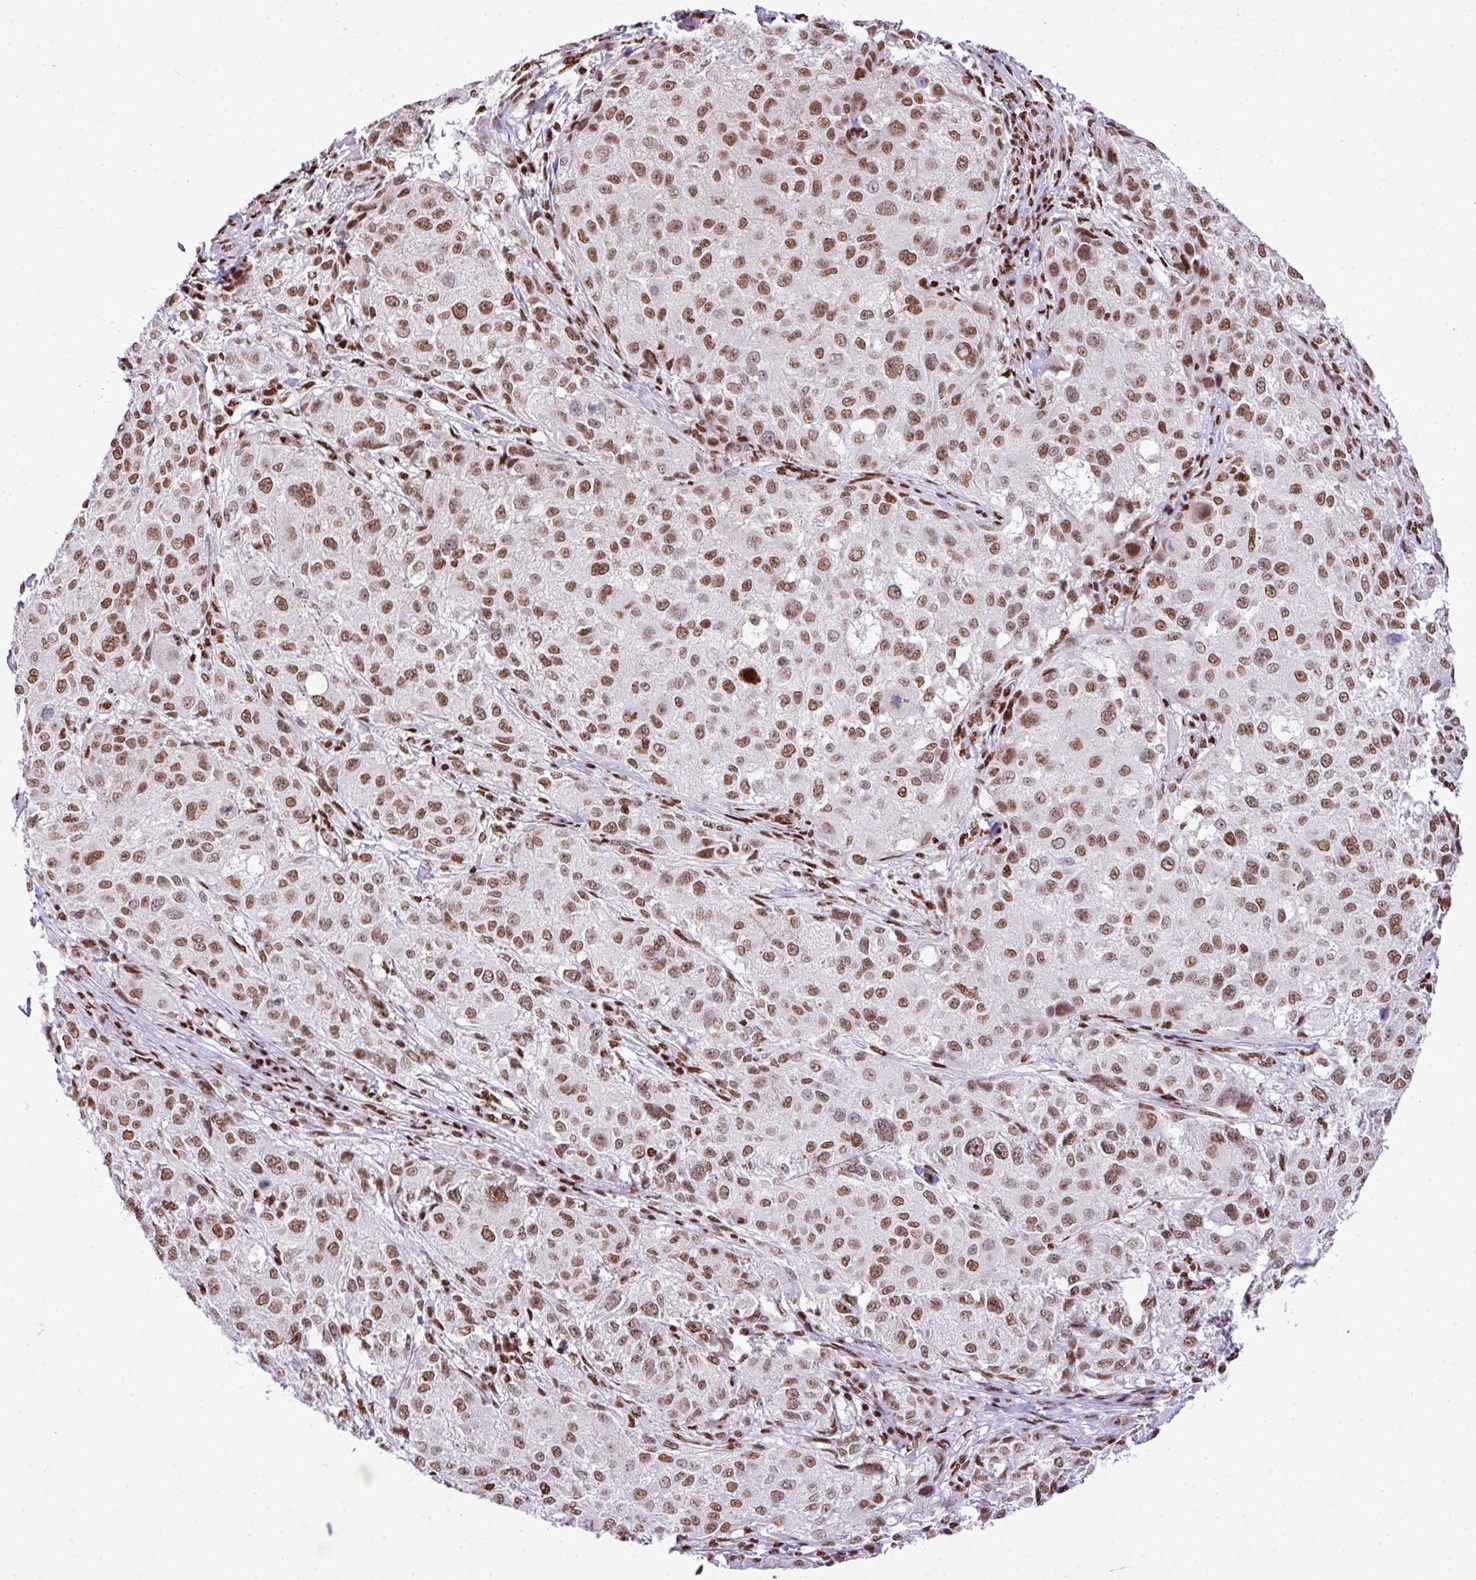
{"staining": {"intensity": "moderate", "quantity": ">75%", "location": "nuclear"}, "tissue": "melanoma", "cell_type": "Tumor cells", "image_type": "cancer", "snomed": [{"axis": "morphology", "description": "Necrosis, NOS"}, {"axis": "morphology", "description": "Malignant melanoma, NOS"}, {"axis": "topography", "description": "Skin"}], "caption": "Immunohistochemistry (IHC) of malignant melanoma shows medium levels of moderate nuclear staining in about >75% of tumor cells. (DAB IHC with brightfield microscopy, high magnification).", "gene": "RARG", "patient": {"sex": "female", "age": 87}}